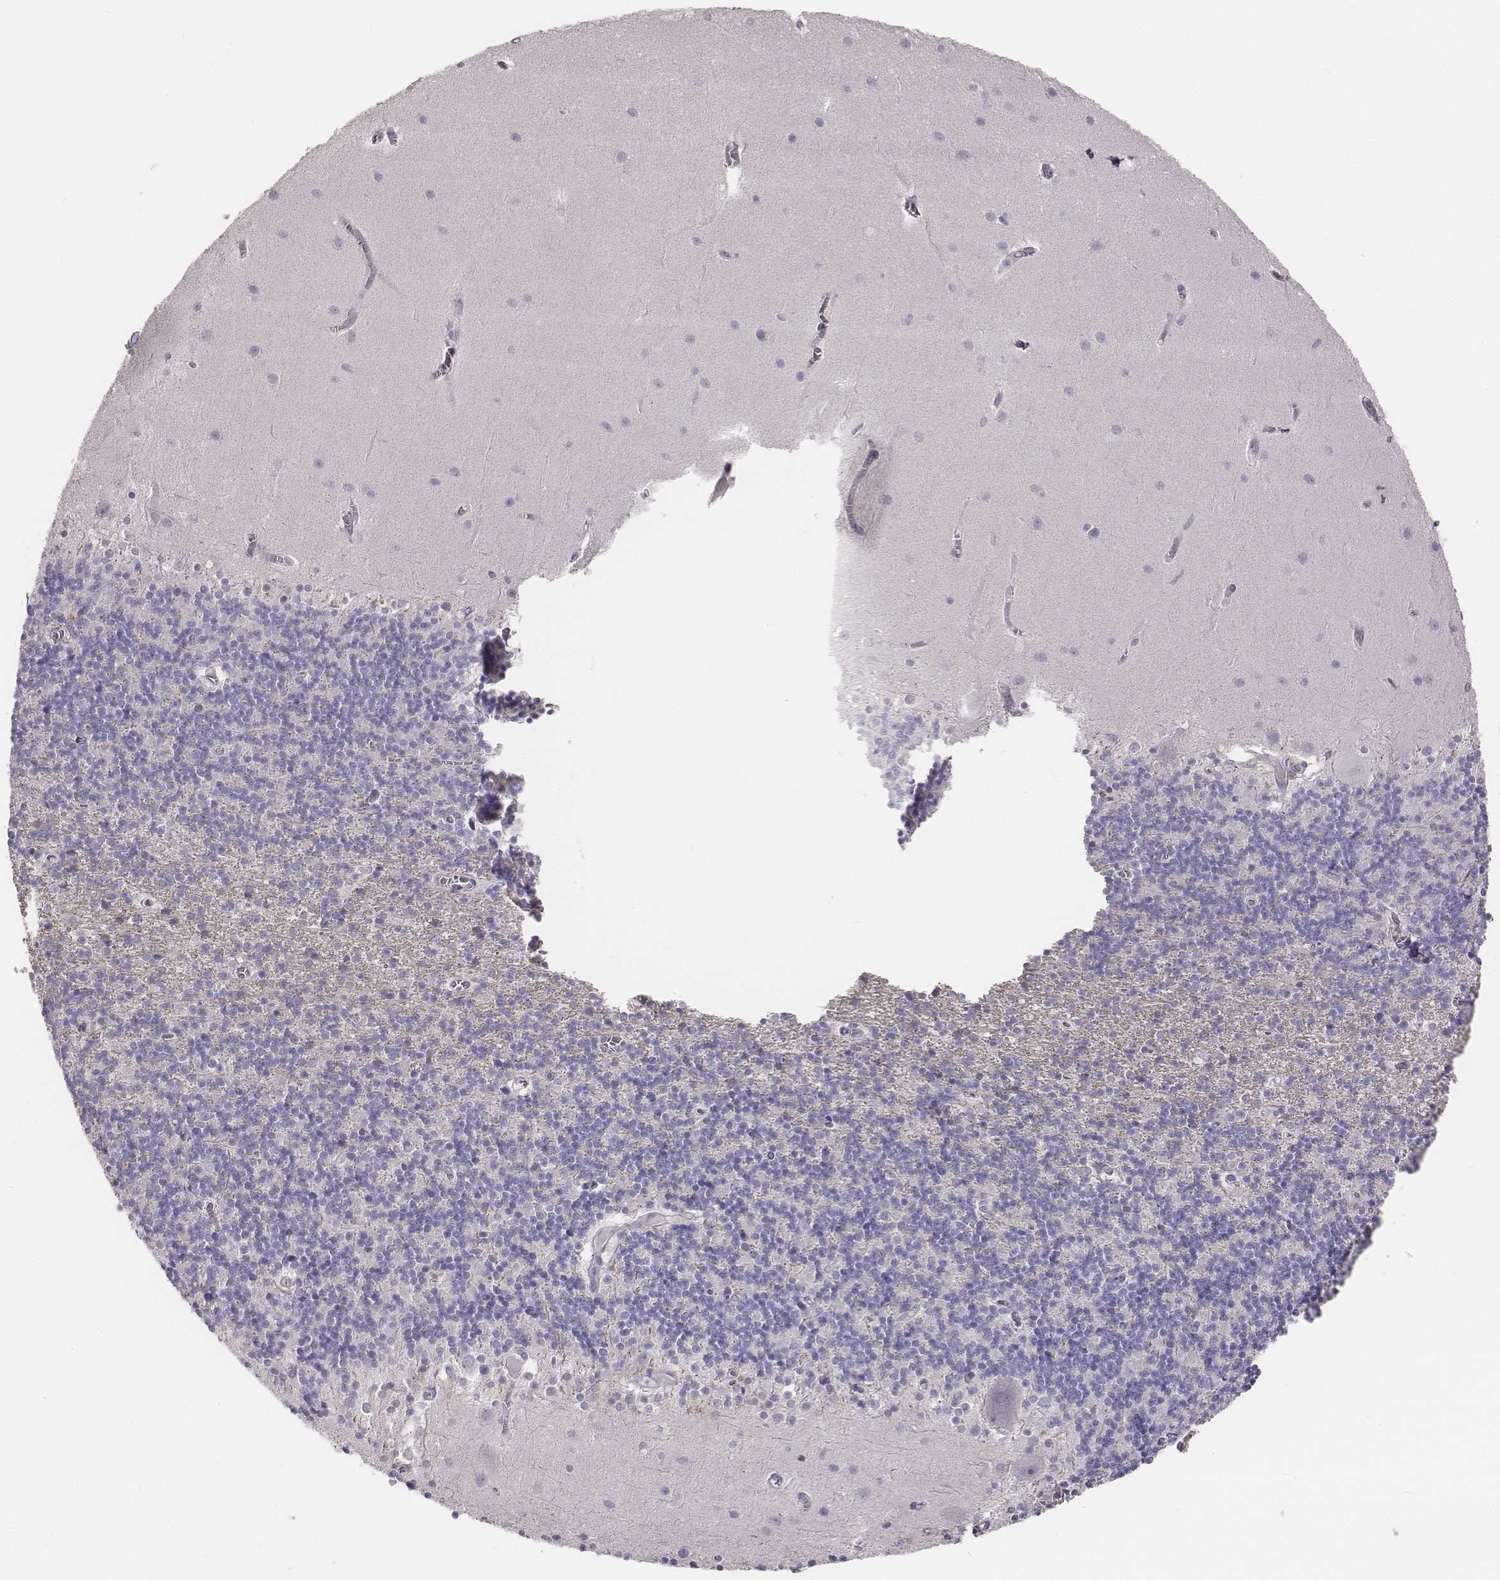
{"staining": {"intensity": "negative", "quantity": "none", "location": "none"}, "tissue": "cerebellum", "cell_type": "Cells in granular layer", "image_type": "normal", "snomed": [{"axis": "morphology", "description": "Normal tissue, NOS"}, {"axis": "topography", "description": "Cerebellum"}], "caption": "IHC of normal human cerebellum reveals no expression in cells in granular layer. (Stains: DAB immunohistochemistry (IHC) with hematoxylin counter stain, Microscopy: brightfield microscopy at high magnification).", "gene": "PBK", "patient": {"sex": "male", "age": 70}}